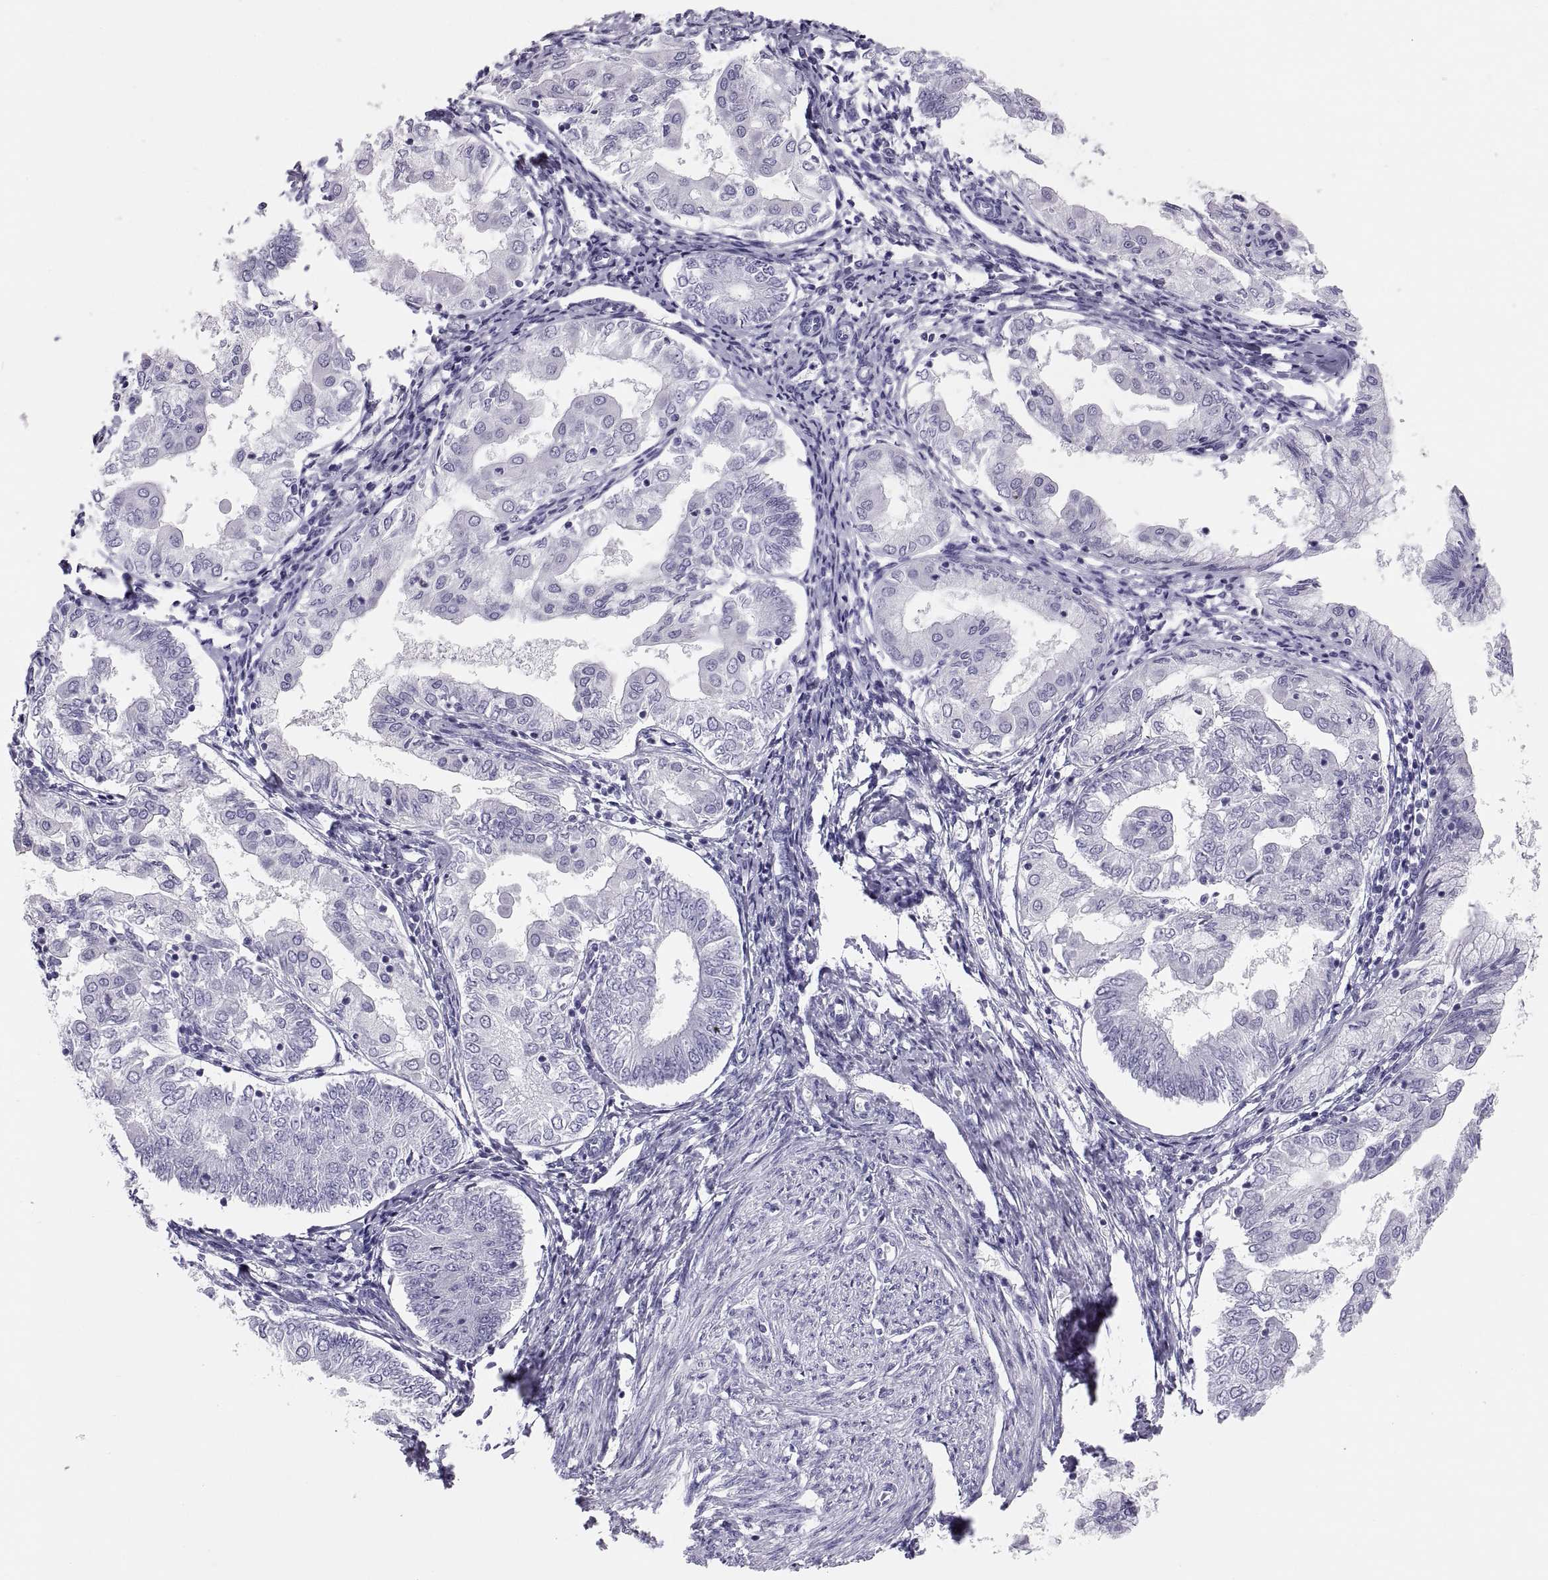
{"staining": {"intensity": "negative", "quantity": "none", "location": "none"}, "tissue": "endometrial cancer", "cell_type": "Tumor cells", "image_type": "cancer", "snomed": [{"axis": "morphology", "description": "Adenocarcinoma, NOS"}, {"axis": "topography", "description": "Endometrium"}], "caption": "This is a micrograph of IHC staining of endometrial cancer, which shows no staining in tumor cells. (Brightfield microscopy of DAB (3,3'-diaminobenzidine) IHC at high magnification).", "gene": "PAX2", "patient": {"sex": "female", "age": 68}}